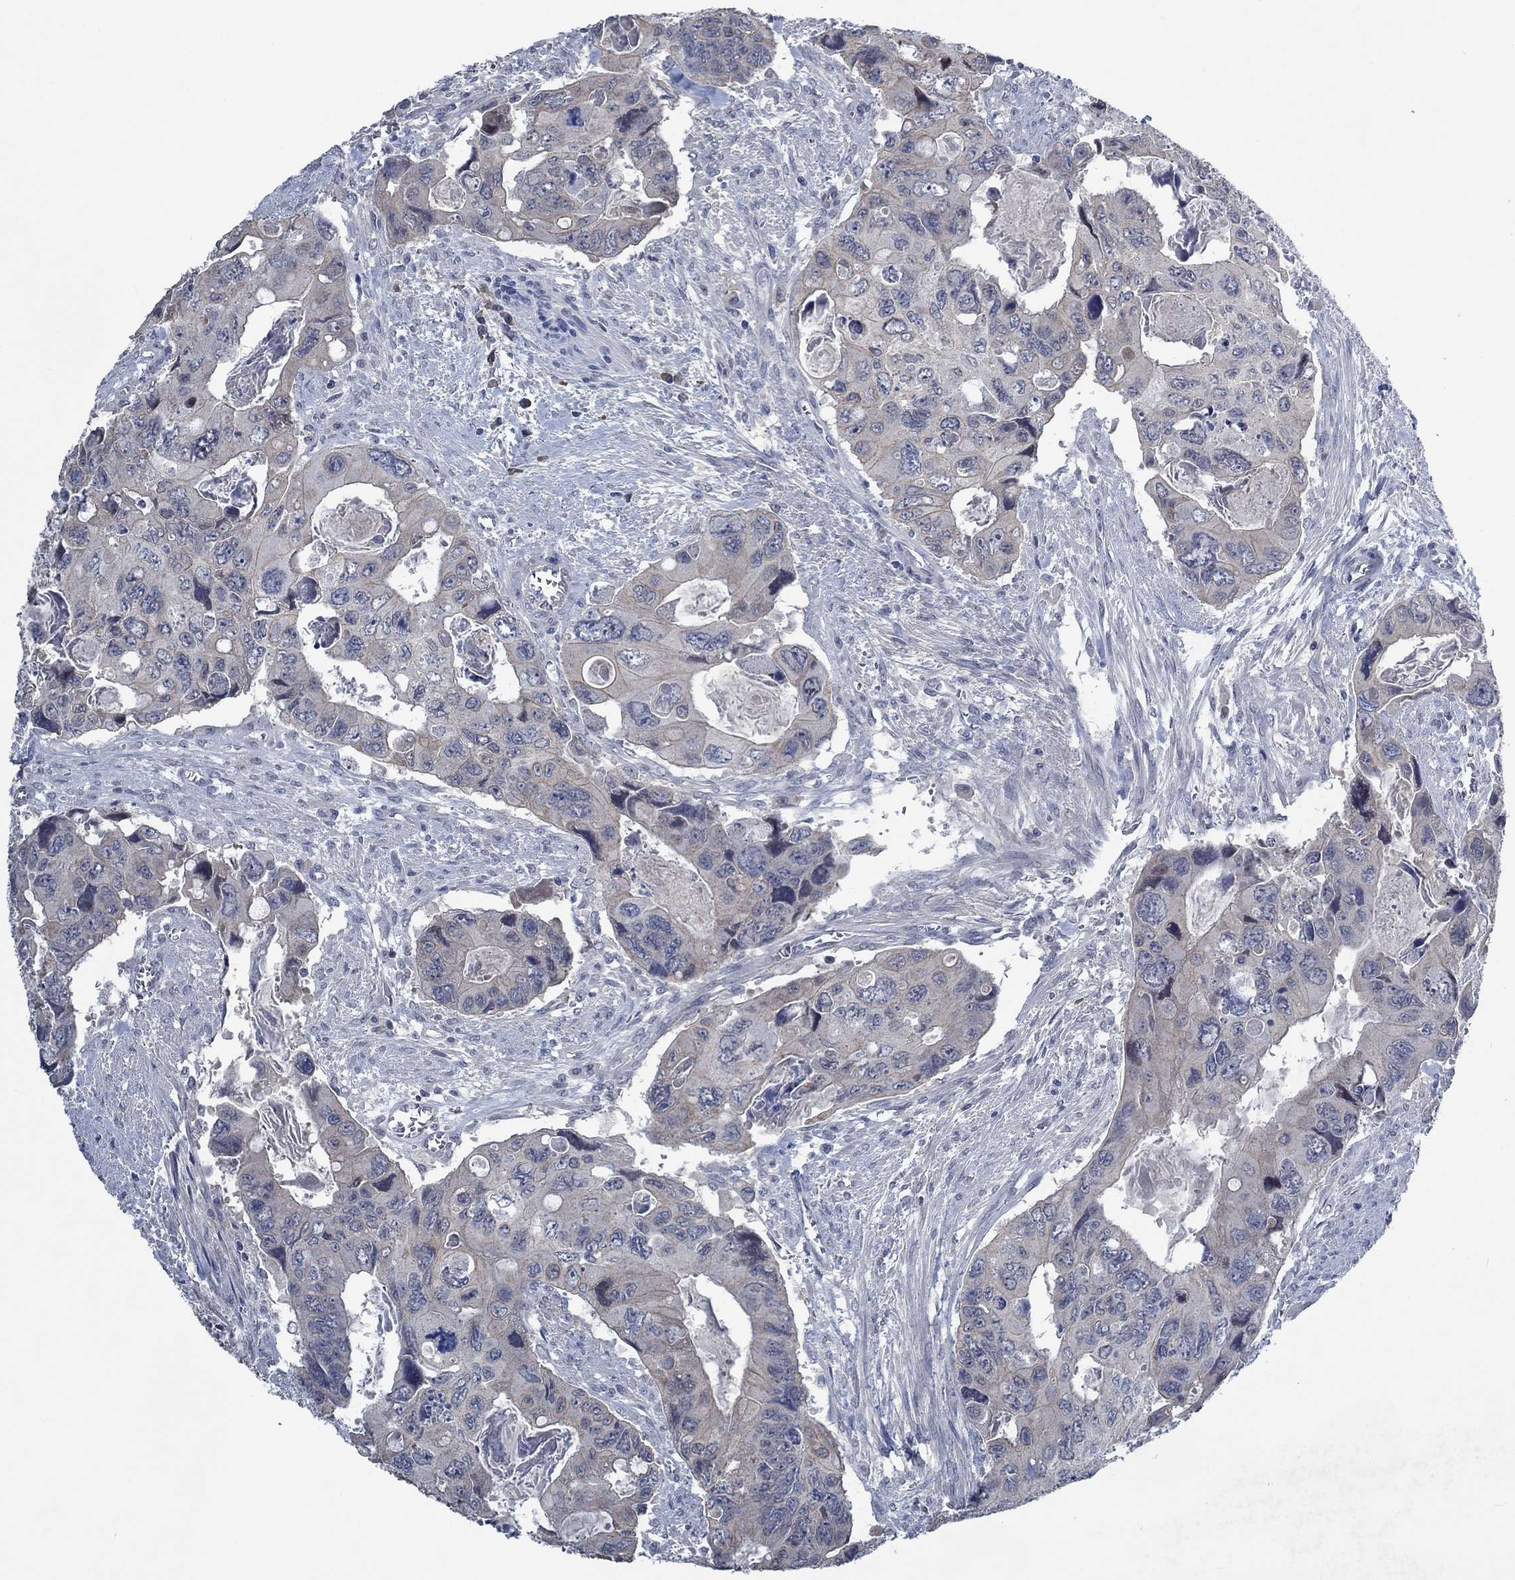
{"staining": {"intensity": "weak", "quantity": "<25%", "location": "cytoplasmic/membranous"}, "tissue": "colorectal cancer", "cell_type": "Tumor cells", "image_type": "cancer", "snomed": [{"axis": "morphology", "description": "Adenocarcinoma, NOS"}, {"axis": "topography", "description": "Rectum"}], "caption": "An image of human colorectal cancer is negative for staining in tumor cells. Nuclei are stained in blue.", "gene": "OBSCN", "patient": {"sex": "male", "age": 62}}